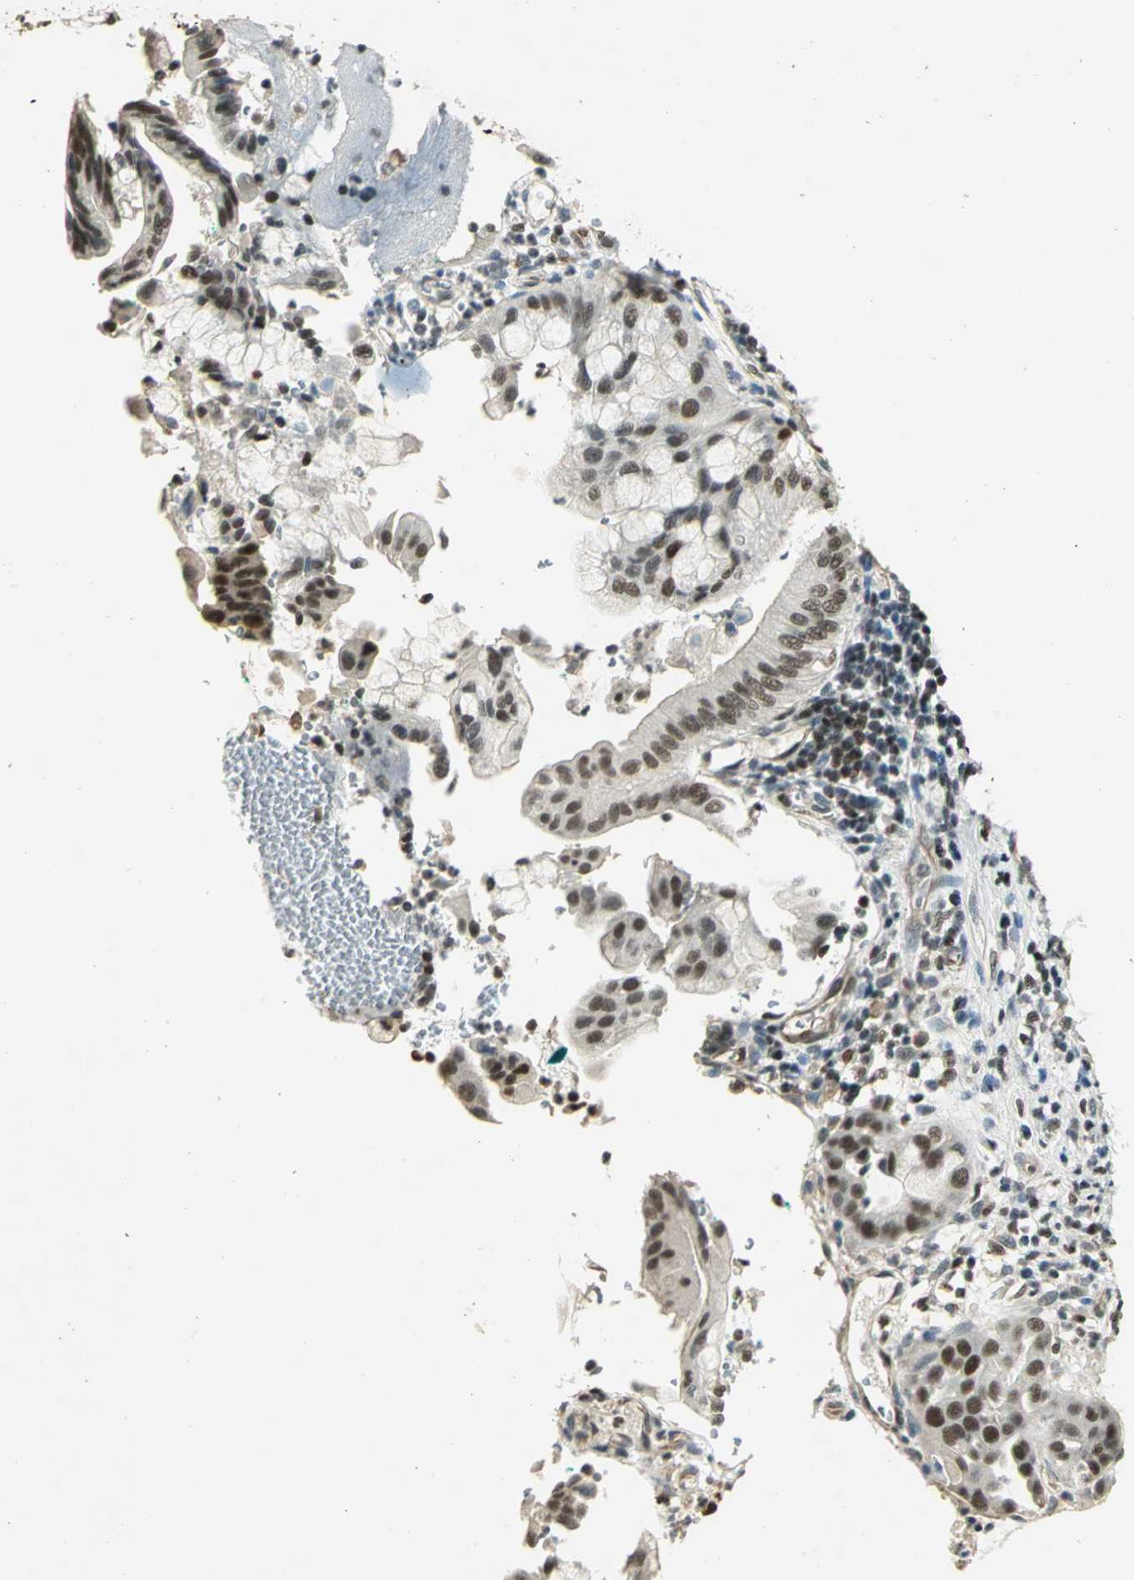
{"staining": {"intensity": "moderate", "quantity": ">75%", "location": "nuclear"}, "tissue": "pancreatic cancer", "cell_type": "Tumor cells", "image_type": "cancer", "snomed": [{"axis": "morphology", "description": "Adenocarcinoma, NOS"}, {"axis": "morphology", "description": "Adenocarcinoma, metastatic, NOS"}, {"axis": "topography", "description": "Lymph node"}, {"axis": "topography", "description": "Pancreas"}, {"axis": "topography", "description": "Duodenum"}], "caption": "Brown immunohistochemical staining in adenocarcinoma (pancreatic) demonstrates moderate nuclear positivity in about >75% of tumor cells.", "gene": "ELF1", "patient": {"sex": "female", "age": 64}}